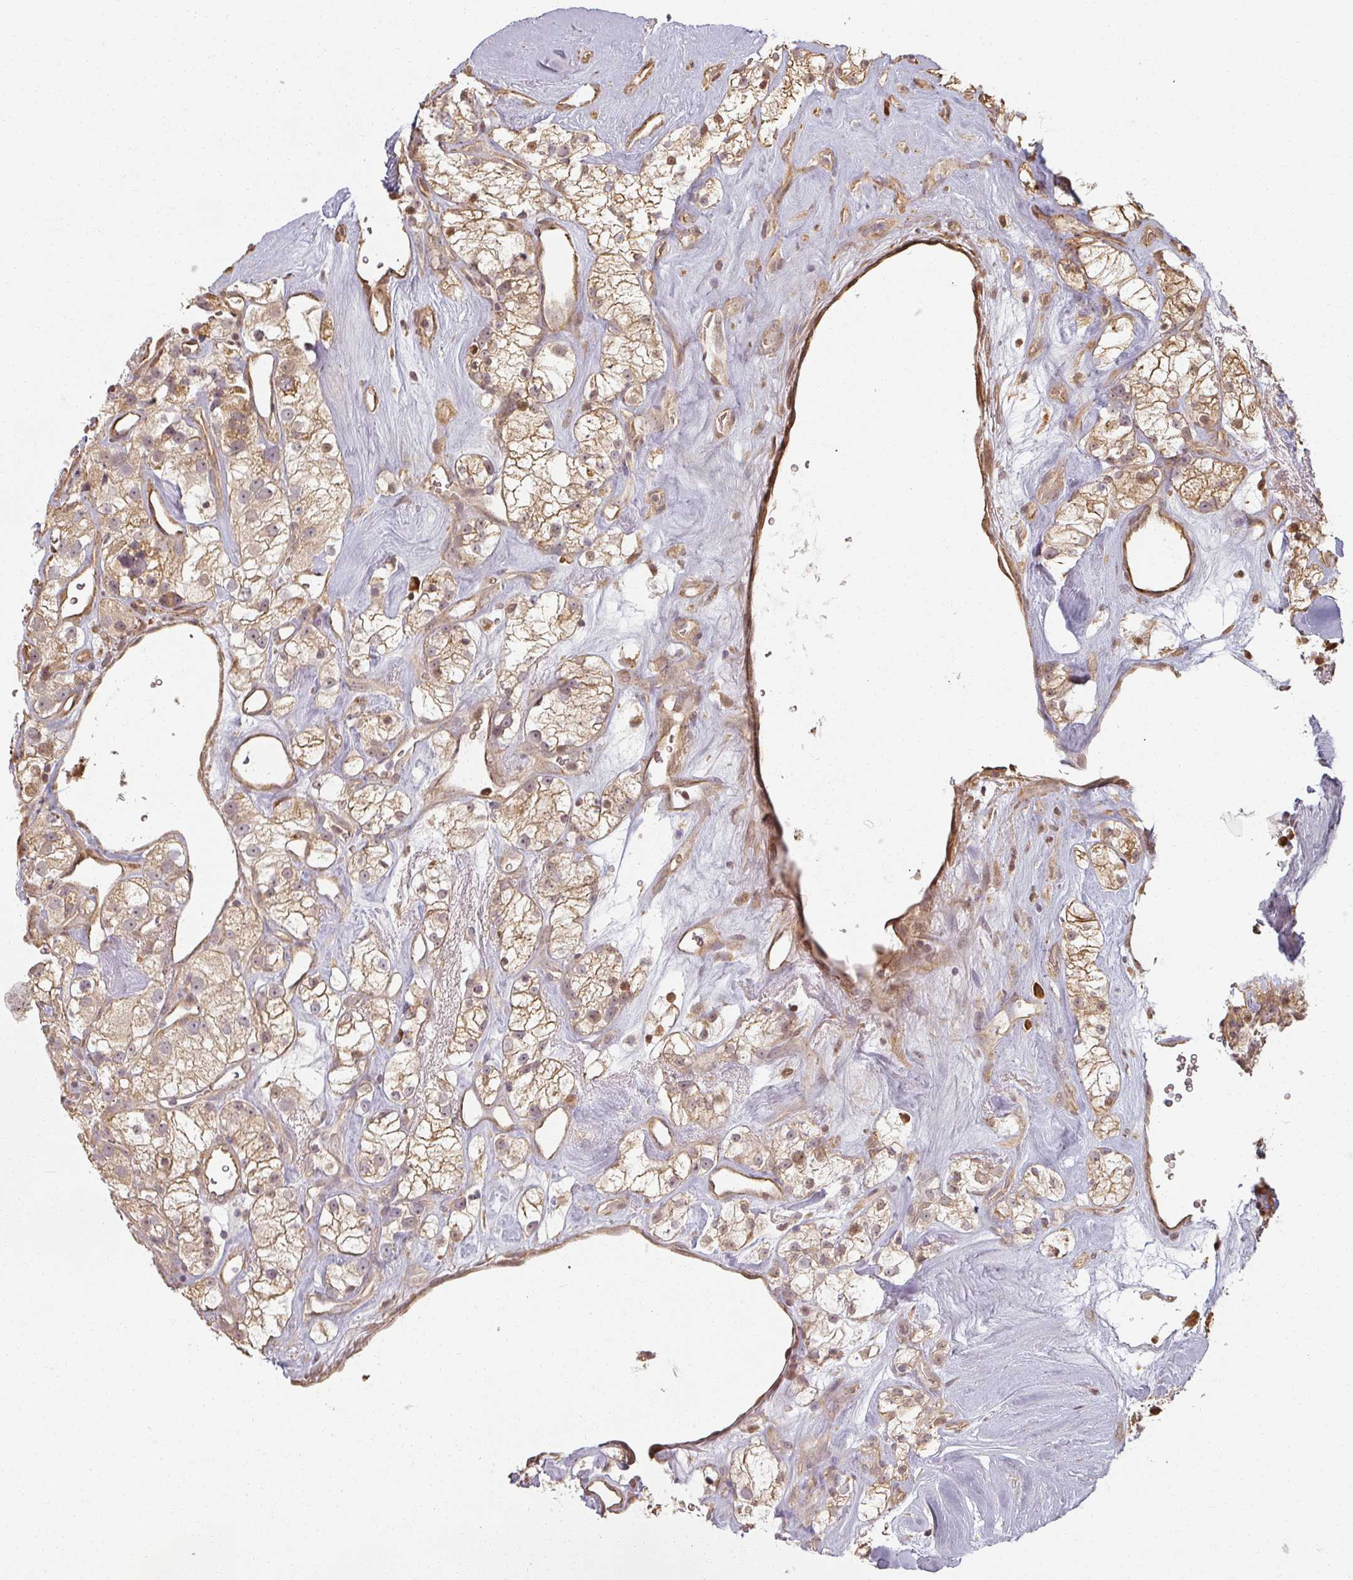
{"staining": {"intensity": "moderate", "quantity": ">75%", "location": "cytoplasmic/membranous,nuclear"}, "tissue": "renal cancer", "cell_type": "Tumor cells", "image_type": "cancer", "snomed": [{"axis": "morphology", "description": "Adenocarcinoma, NOS"}, {"axis": "topography", "description": "Kidney"}], "caption": "Tumor cells display medium levels of moderate cytoplasmic/membranous and nuclear expression in approximately >75% of cells in renal adenocarcinoma.", "gene": "MED19", "patient": {"sex": "male", "age": 77}}